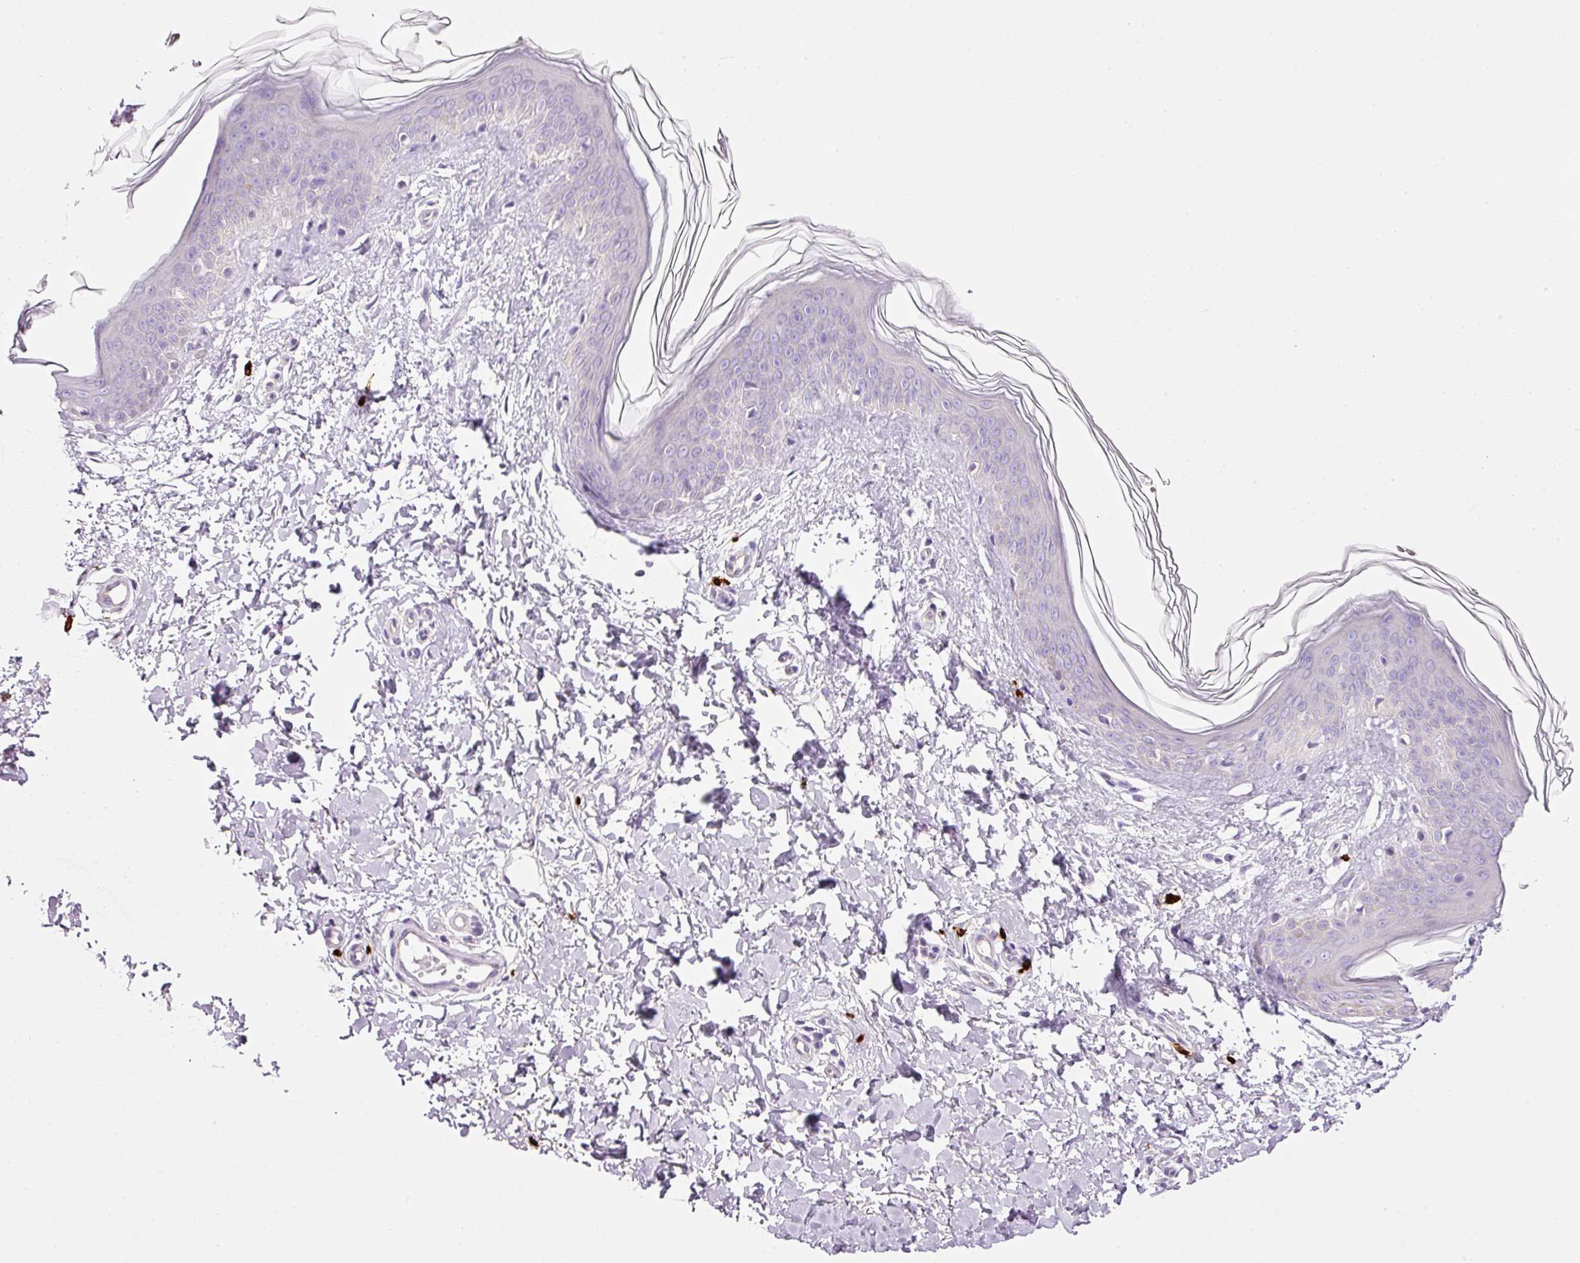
{"staining": {"intensity": "negative", "quantity": "none", "location": "none"}, "tissue": "skin", "cell_type": "Fibroblasts", "image_type": "normal", "snomed": [{"axis": "morphology", "description": "Normal tissue, NOS"}, {"axis": "topography", "description": "Skin"}], "caption": "The micrograph exhibits no staining of fibroblasts in unremarkable skin. (DAB immunohistochemistry (IHC) with hematoxylin counter stain).", "gene": "MAP3K3", "patient": {"sex": "female", "age": 41}}